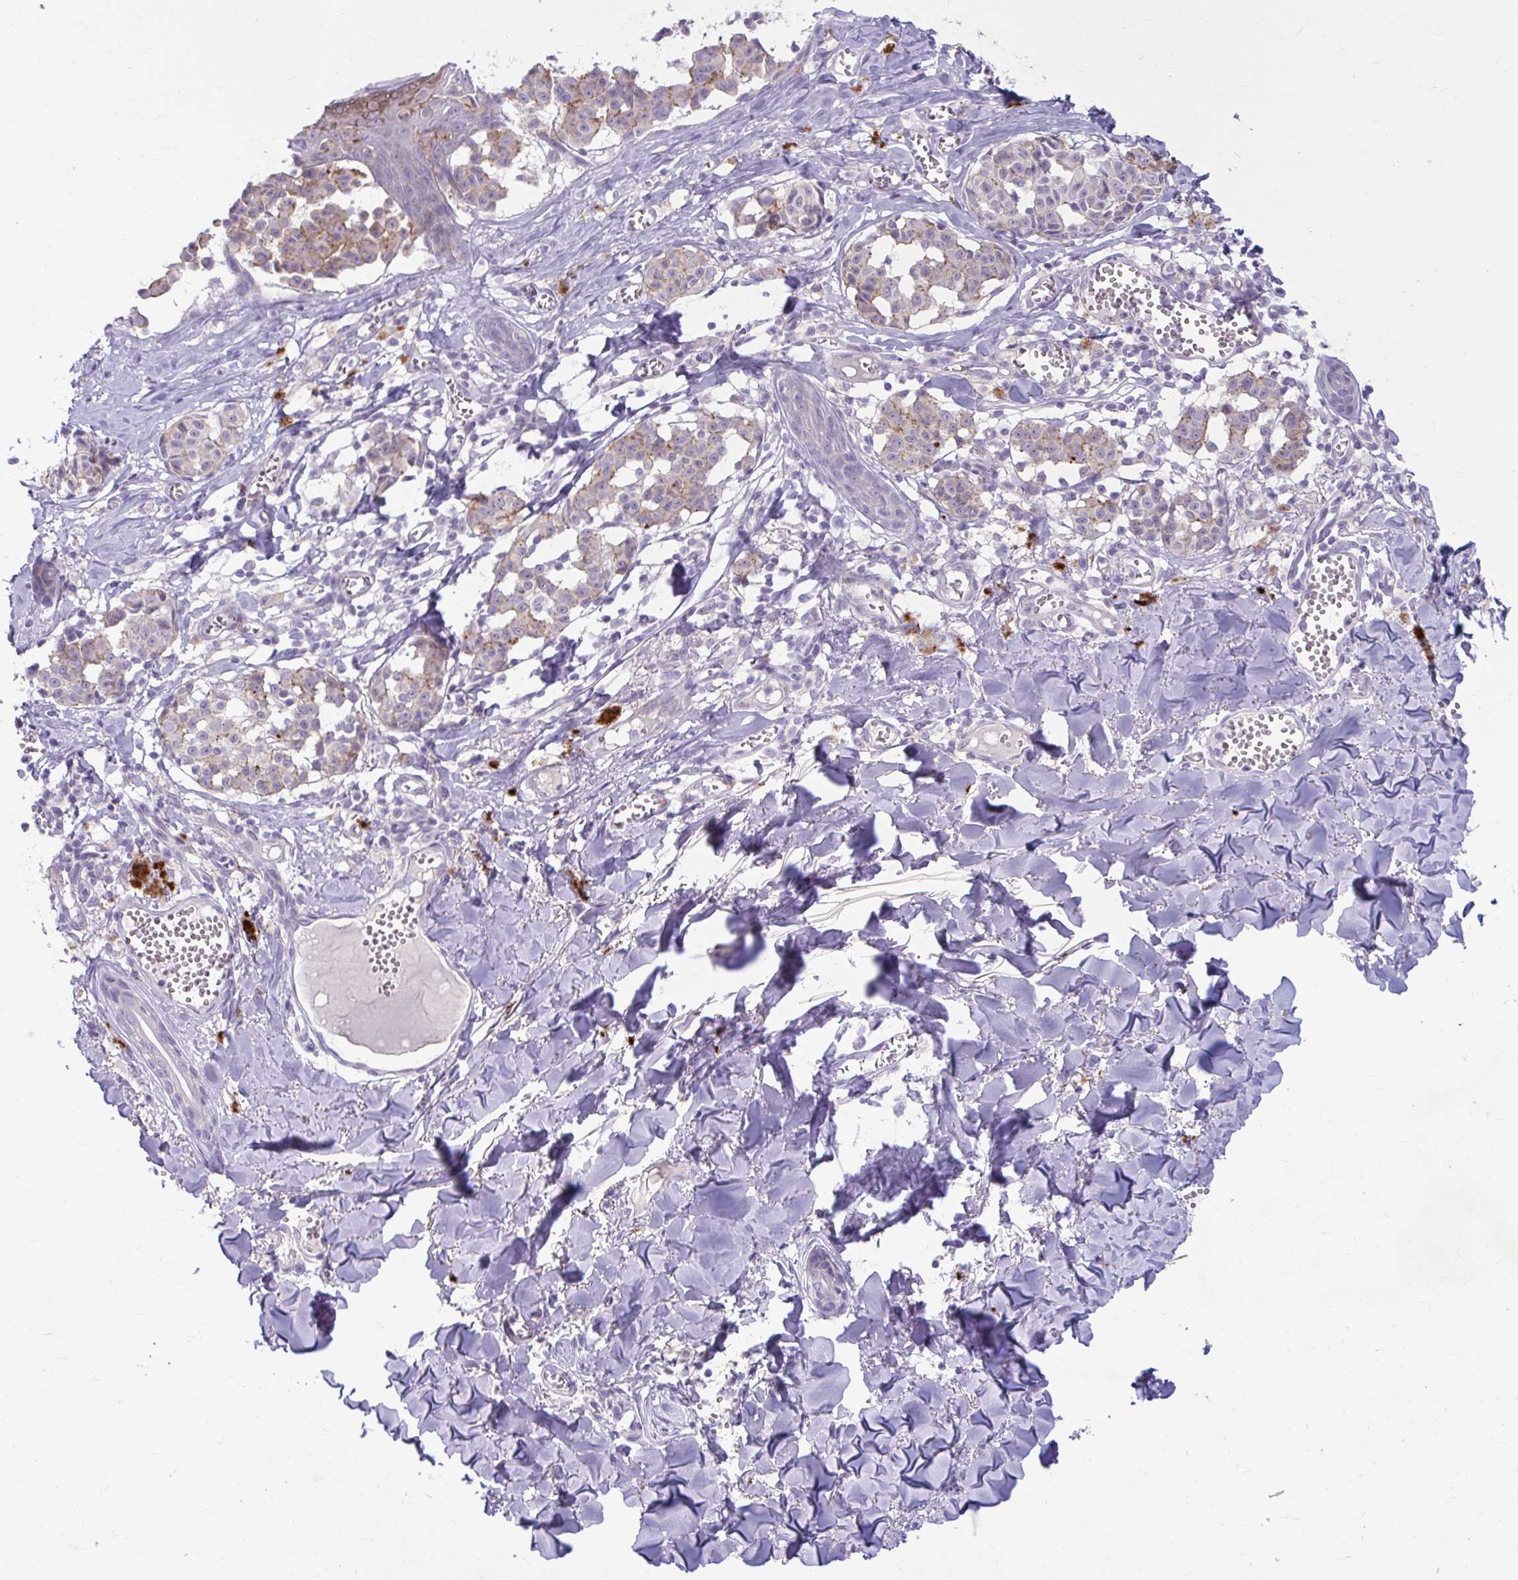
{"staining": {"intensity": "negative", "quantity": "none", "location": "none"}, "tissue": "melanoma", "cell_type": "Tumor cells", "image_type": "cancer", "snomed": [{"axis": "morphology", "description": "Malignant melanoma, NOS"}, {"axis": "topography", "description": "Skin"}], "caption": "IHC of melanoma demonstrates no staining in tumor cells.", "gene": "CHIA", "patient": {"sex": "female", "age": 43}}